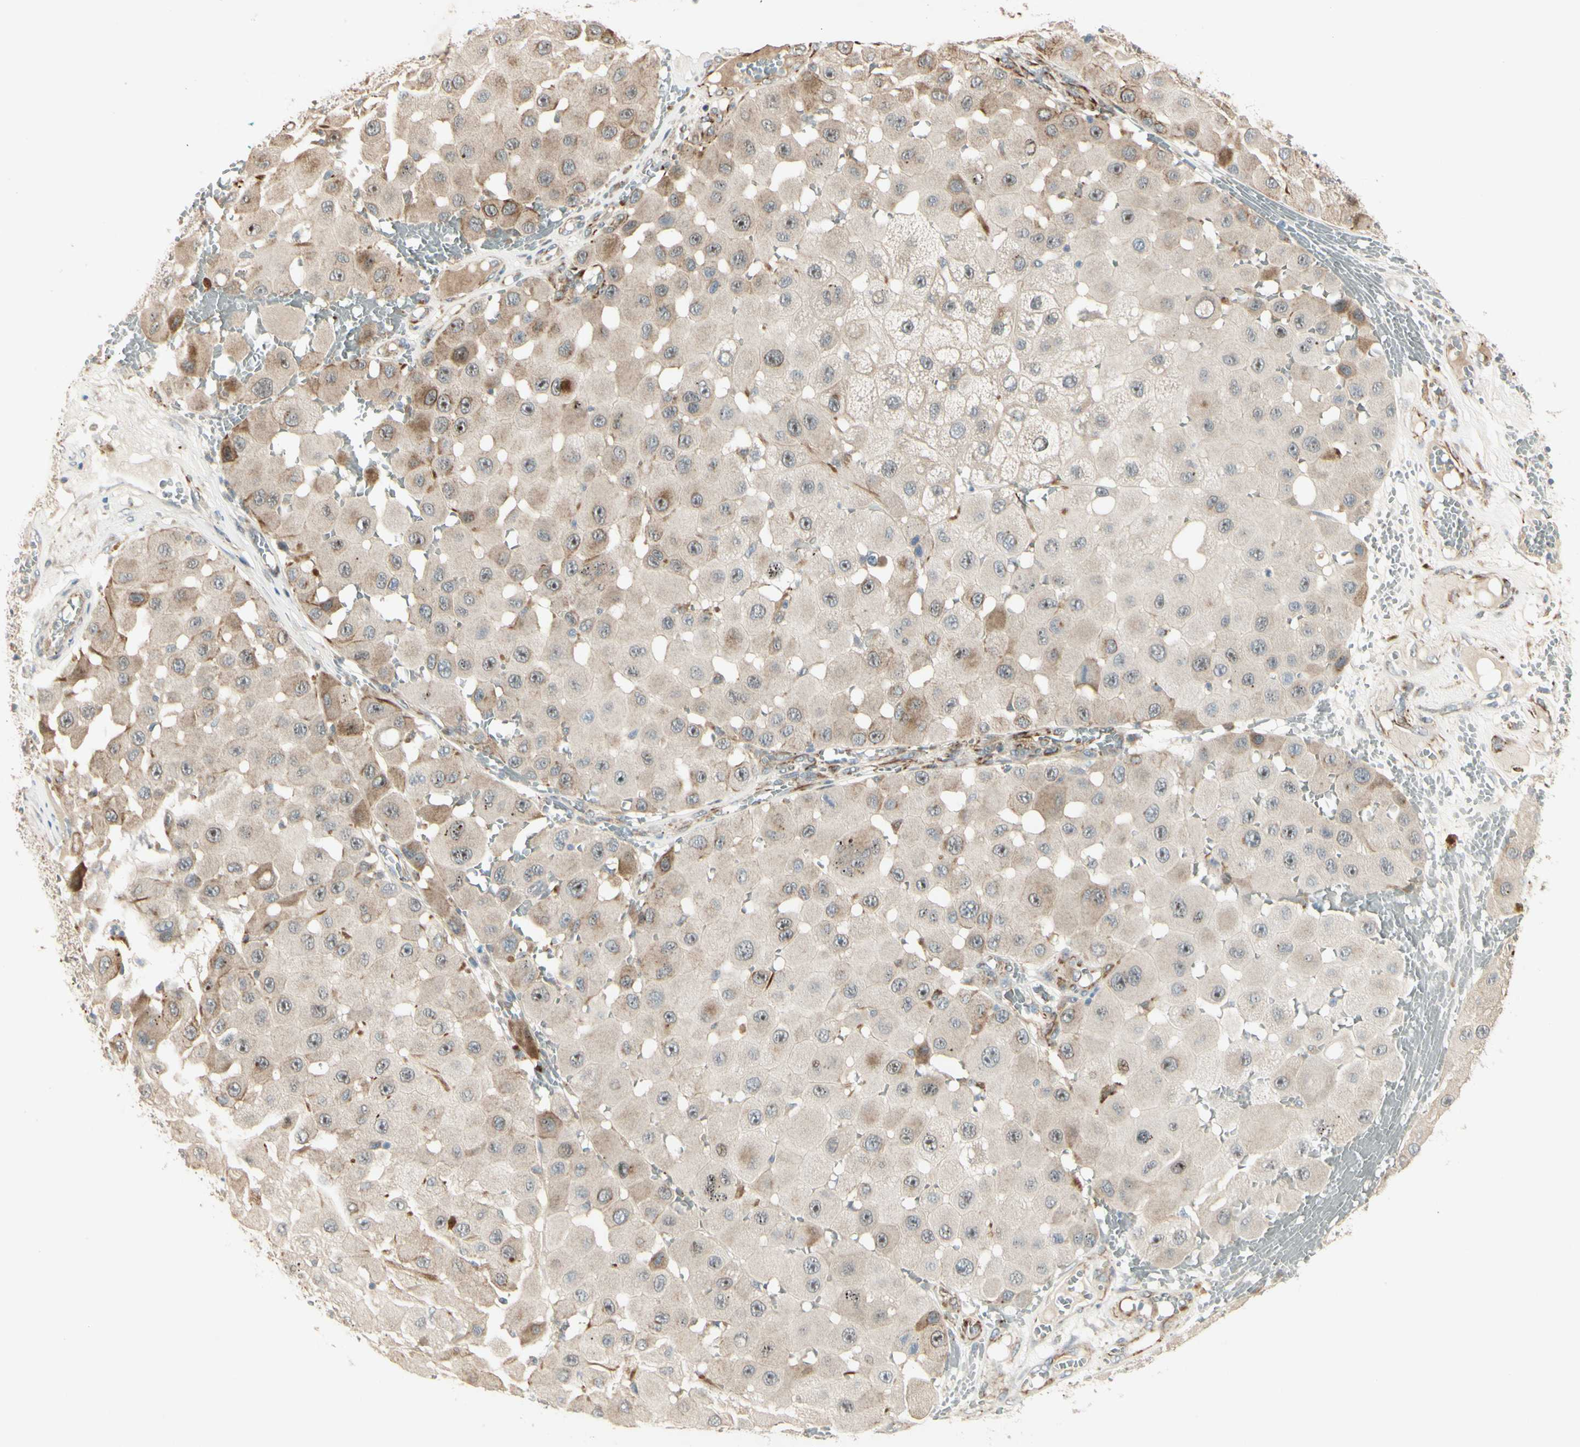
{"staining": {"intensity": "weak", "quantity": ">75%", "location": "cytoplasmic/membranous,nuclear"}, "tissue": "melanoma", "cell_type": "Tumor cells", "image_type": "cancer", "snomed": [{"axis": "morphology", "description": "Malignant melanoma, NOS"}, {"axis": "topography", "description": "Skin"}], "caption": "This histopathology image exhibits immunohistochemistry staining of human melanoma, with low weak cytoplasmic/membranous and nuclear positivity in about >75% of tumor cells.", "gene": "NDFIP1", "patient": {"sex": "female", "age": 81}}